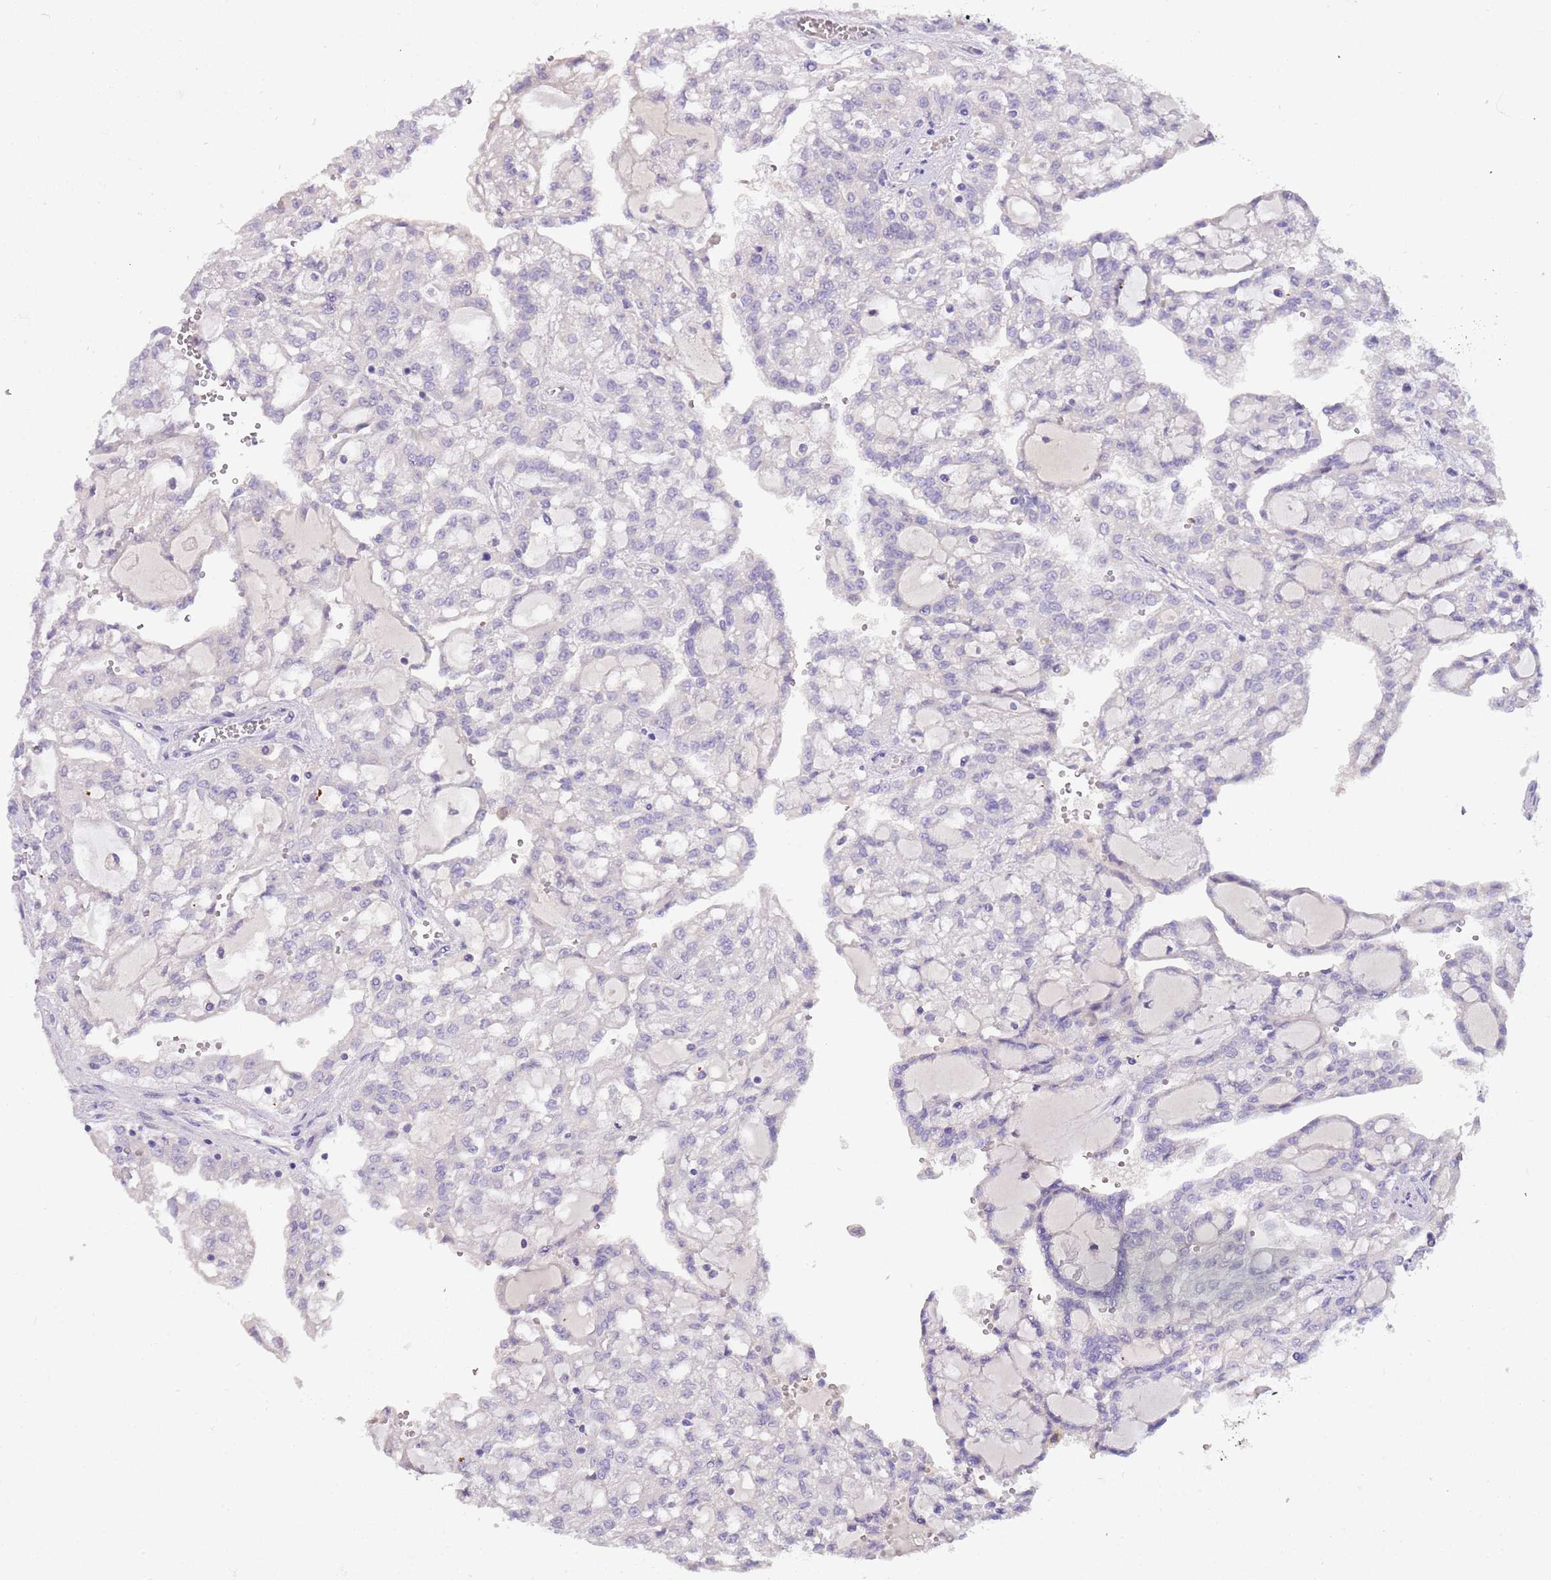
{"staining": {"intensity": "negative", "quantity": "none", "location": "none"}, "tissue": "renal cancer", "cell_type": "Tumor cells", "image_type": "cancer", "snomed": [{"axis": "morphology", "description": "Adenocarcinoma, NOS"}, {"axis": "topography", "description": "Kidney"}], "caption": "Tumor cells are negative for protein expression in human renal adenocarcinoma.", "gene": "CFAP73", "patient": {"sex": "male", "age": 63}}